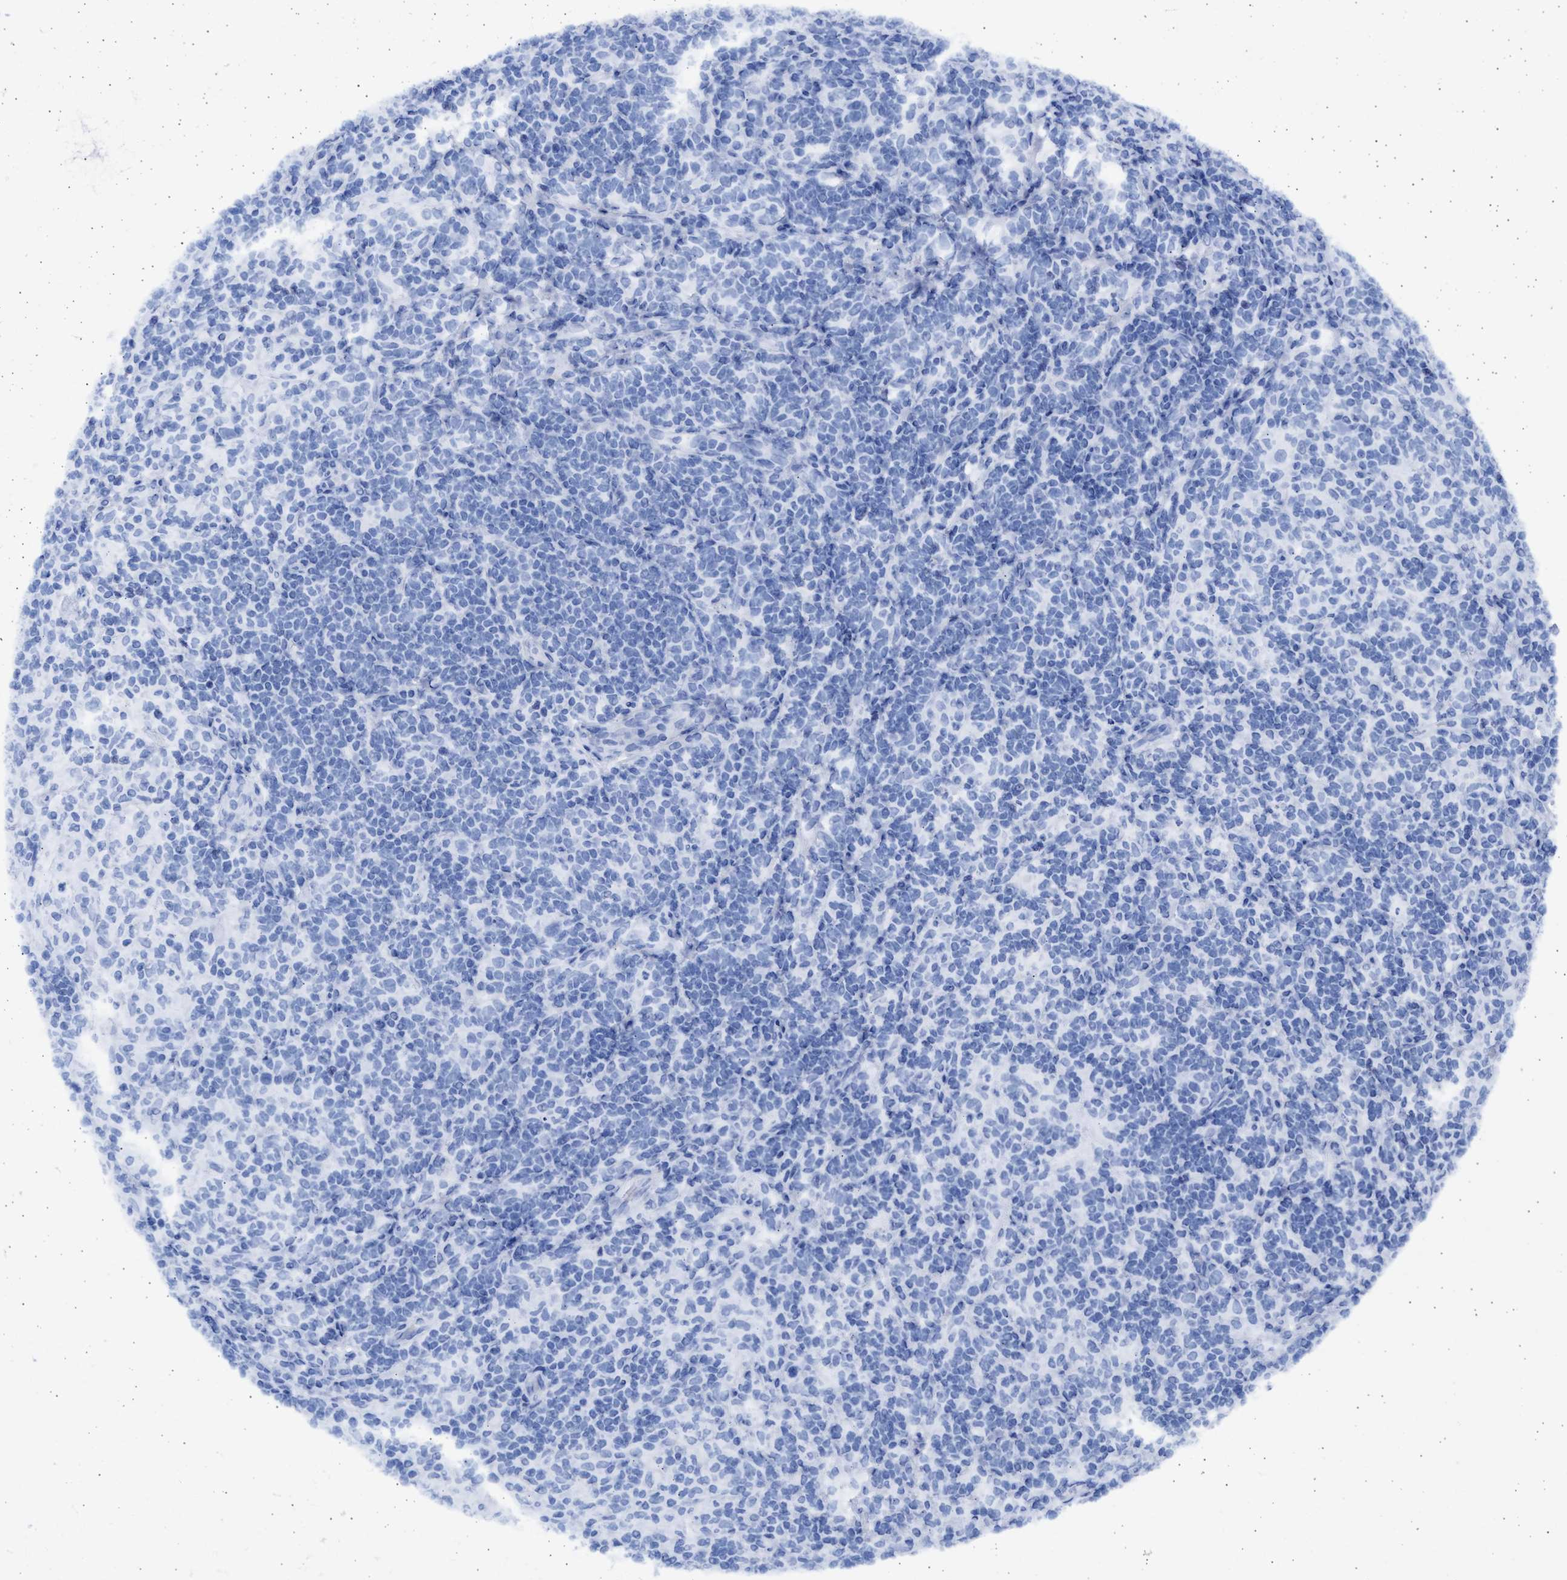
{"staining": {"intensity": "negative", "quantity": "none", "location": "none"}, "tissue": "lymphoma", "cell_type": "Tumor cells", "image_type": "cancer", "snomed": [{"axis": "morphology", "description": "Hodgkin's disease, NOS"}, {"axis": "topography", "description": "Lymph node"}], "caption": "Histopathology image shows no protein staining in tumor cells of Hodgkin's disease tissue.", "gene": "ALDOC", "patient": {"sex": "male", "age": 70}}